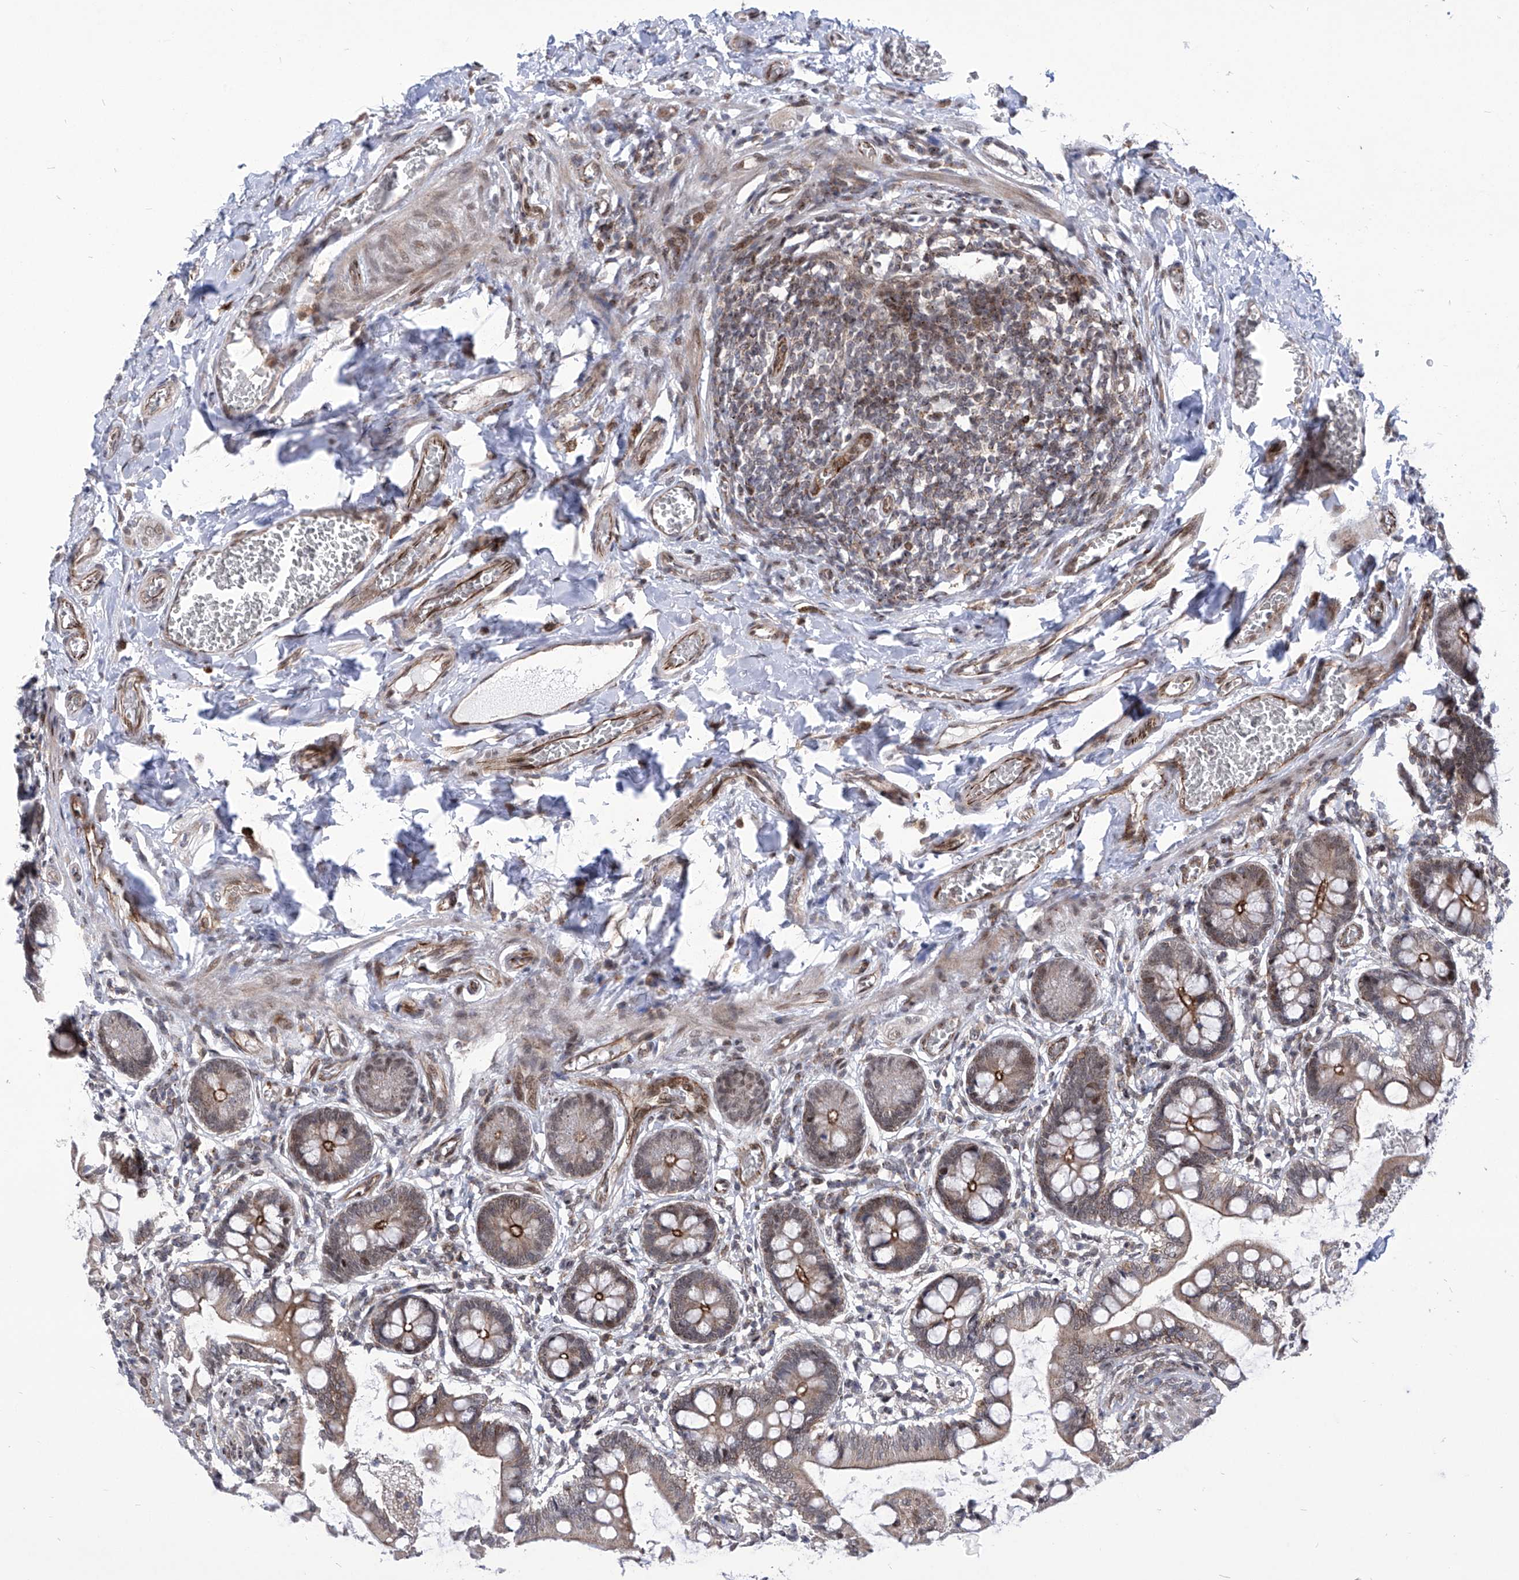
{"staining": {"intensity": "moderate", "quantity": ">75%", "location": "cytoplasmic/membranous,nuclear"}, "tissue": "small intestine", "cell_type": "Glandular cells", "image_type": "normal", "snomed": [{"axis": "morphology", "description": "Normal tissue, NOS"}, {"axis": "topography", "description": "Small intestine"}], "caption": "IHC of unremarkable human small intestine shows medium levels of moderate cytoplasmic/membranous,nuclear expression in about >75% of glandular cells. (Brightfield microscopy of DAB IHC at high magnification).", "gene": "CEP290", "patient": {"sex": "male", "age": 52}}